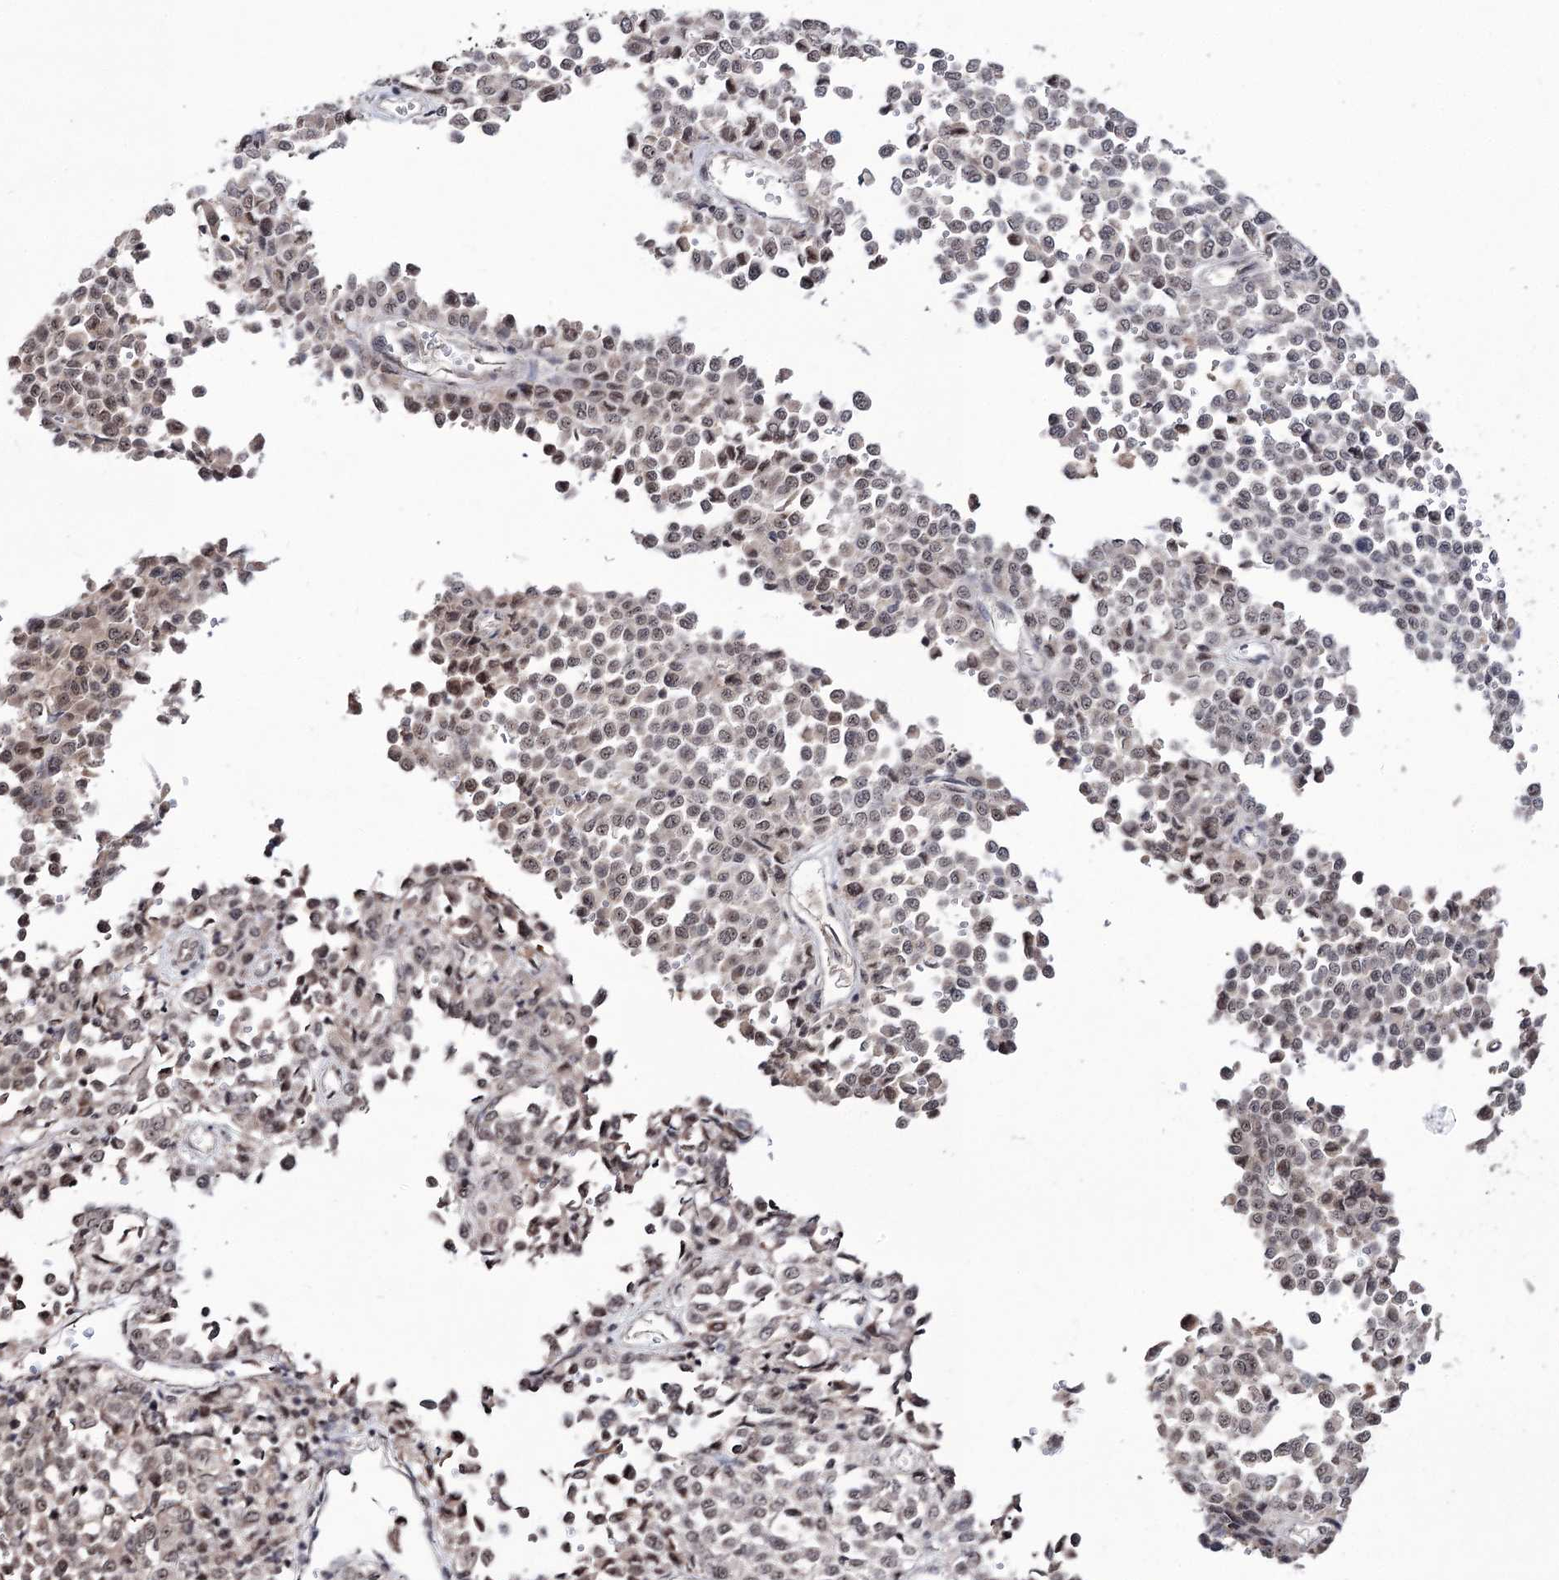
{"staining": {"intensity": "weak", "quantity": "25%-75%", "location": "nuclear"}, "tissue": "melanoma", "cell_type": "Tumor cells", "image_type": "cancer", "snomed": [{"axis": "morphology", "description": "Malignant melanoma, Metastatic site"}, {"axis": "topography", "description": "Pancreas"}], "caption": "Melanoma tissue reveals weak nuclear staining in approximately 25%-75% of tumor cells", "gene": "VGLL4", "patient": {"sex": "female", "age": 30}}